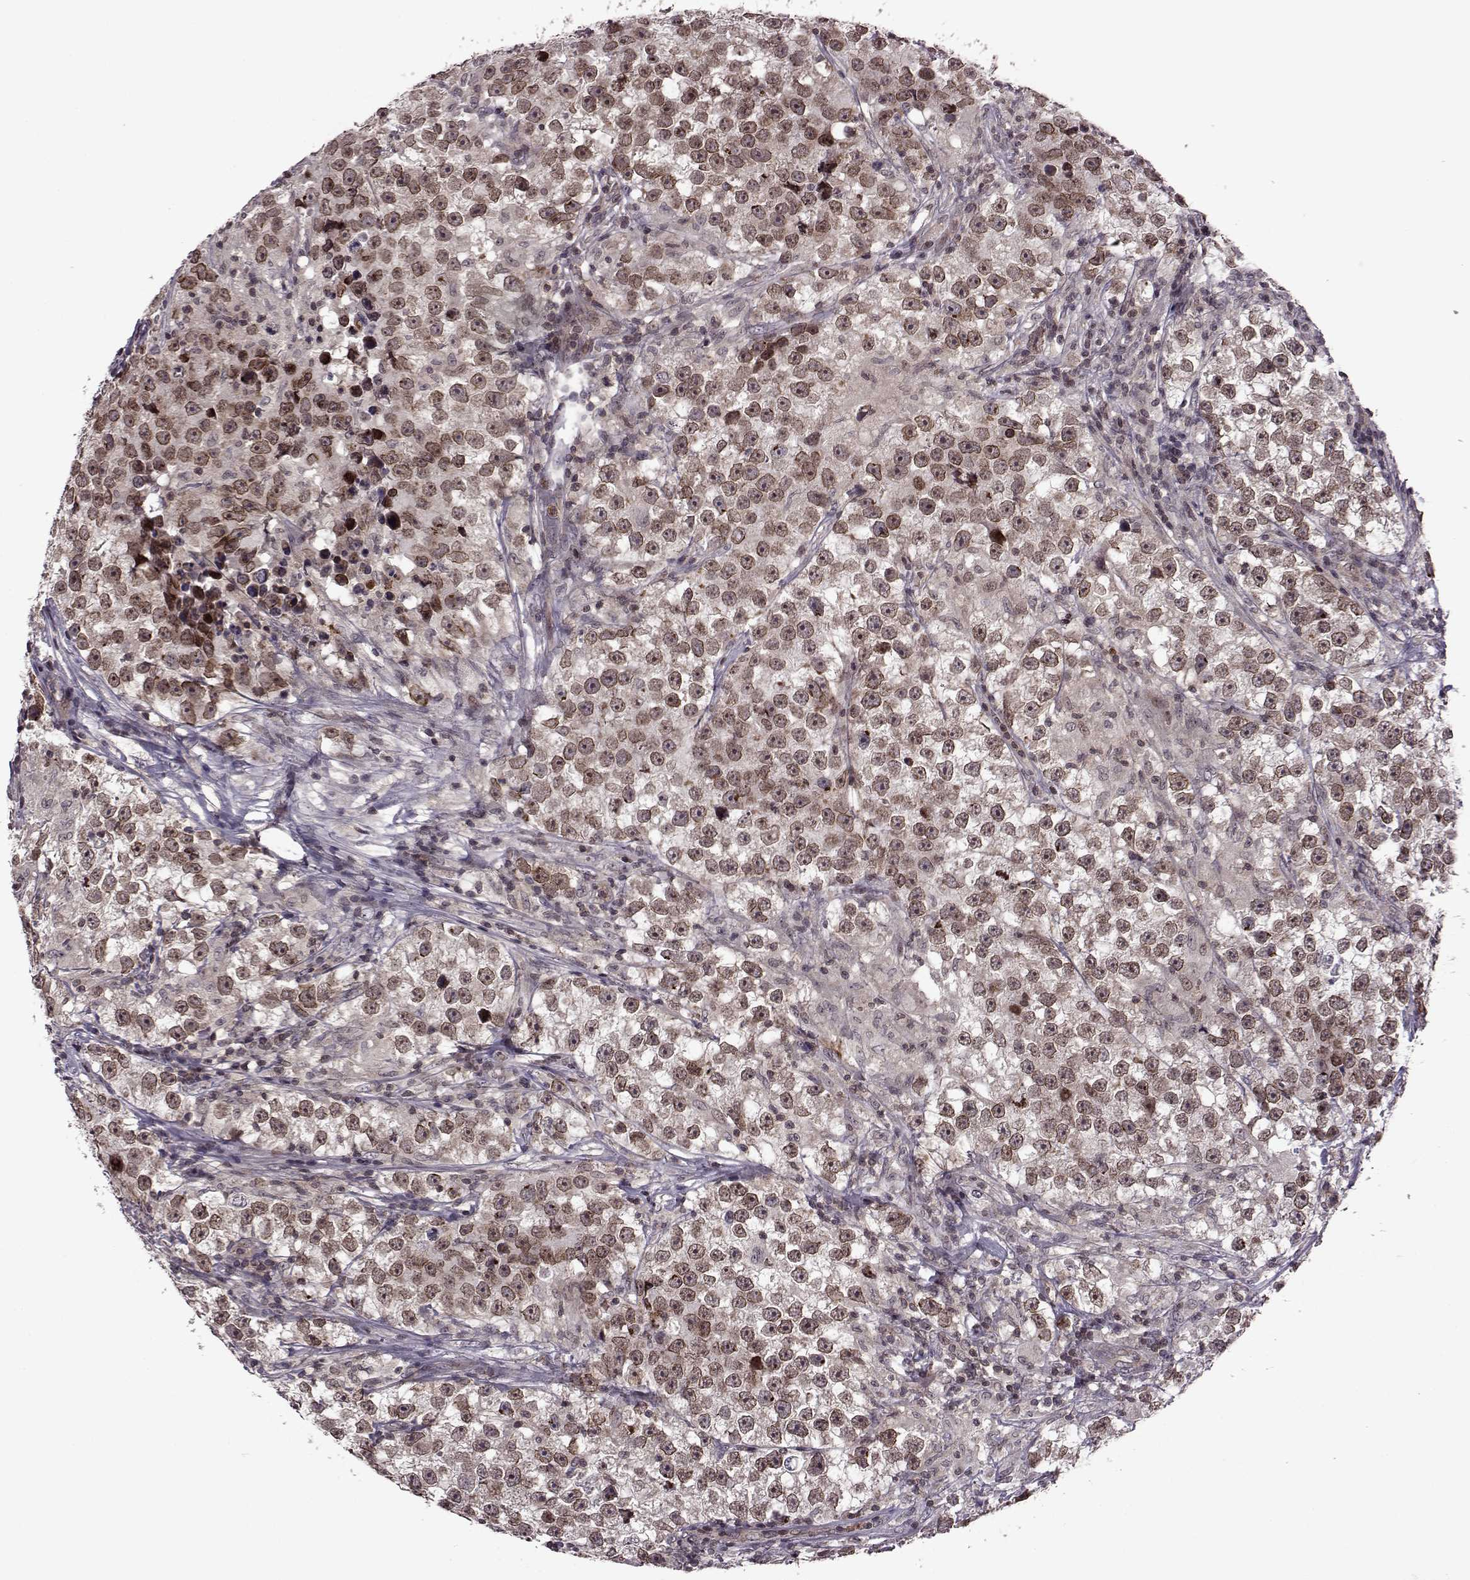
{"staining": {"intensity": "weak", "quantity": "25%-75%", "location": "nuclear"}, "tissue": "testis cancer", "cell_type": "Tumor cells", "image_type": "cancer", "snomed": [{"axis": "morphology", "description": "Seminoma, NOS"}, {"axis": "topography", "description": "Testis"}], "caption": "Seminoma (testis) was stained to show a protein in brown. There is low levels of weak nuclear positivity in approximately 25%-75% of tumor cells.", "gene": "TRMU", "patient": {"sex": "male", "age": 46}}